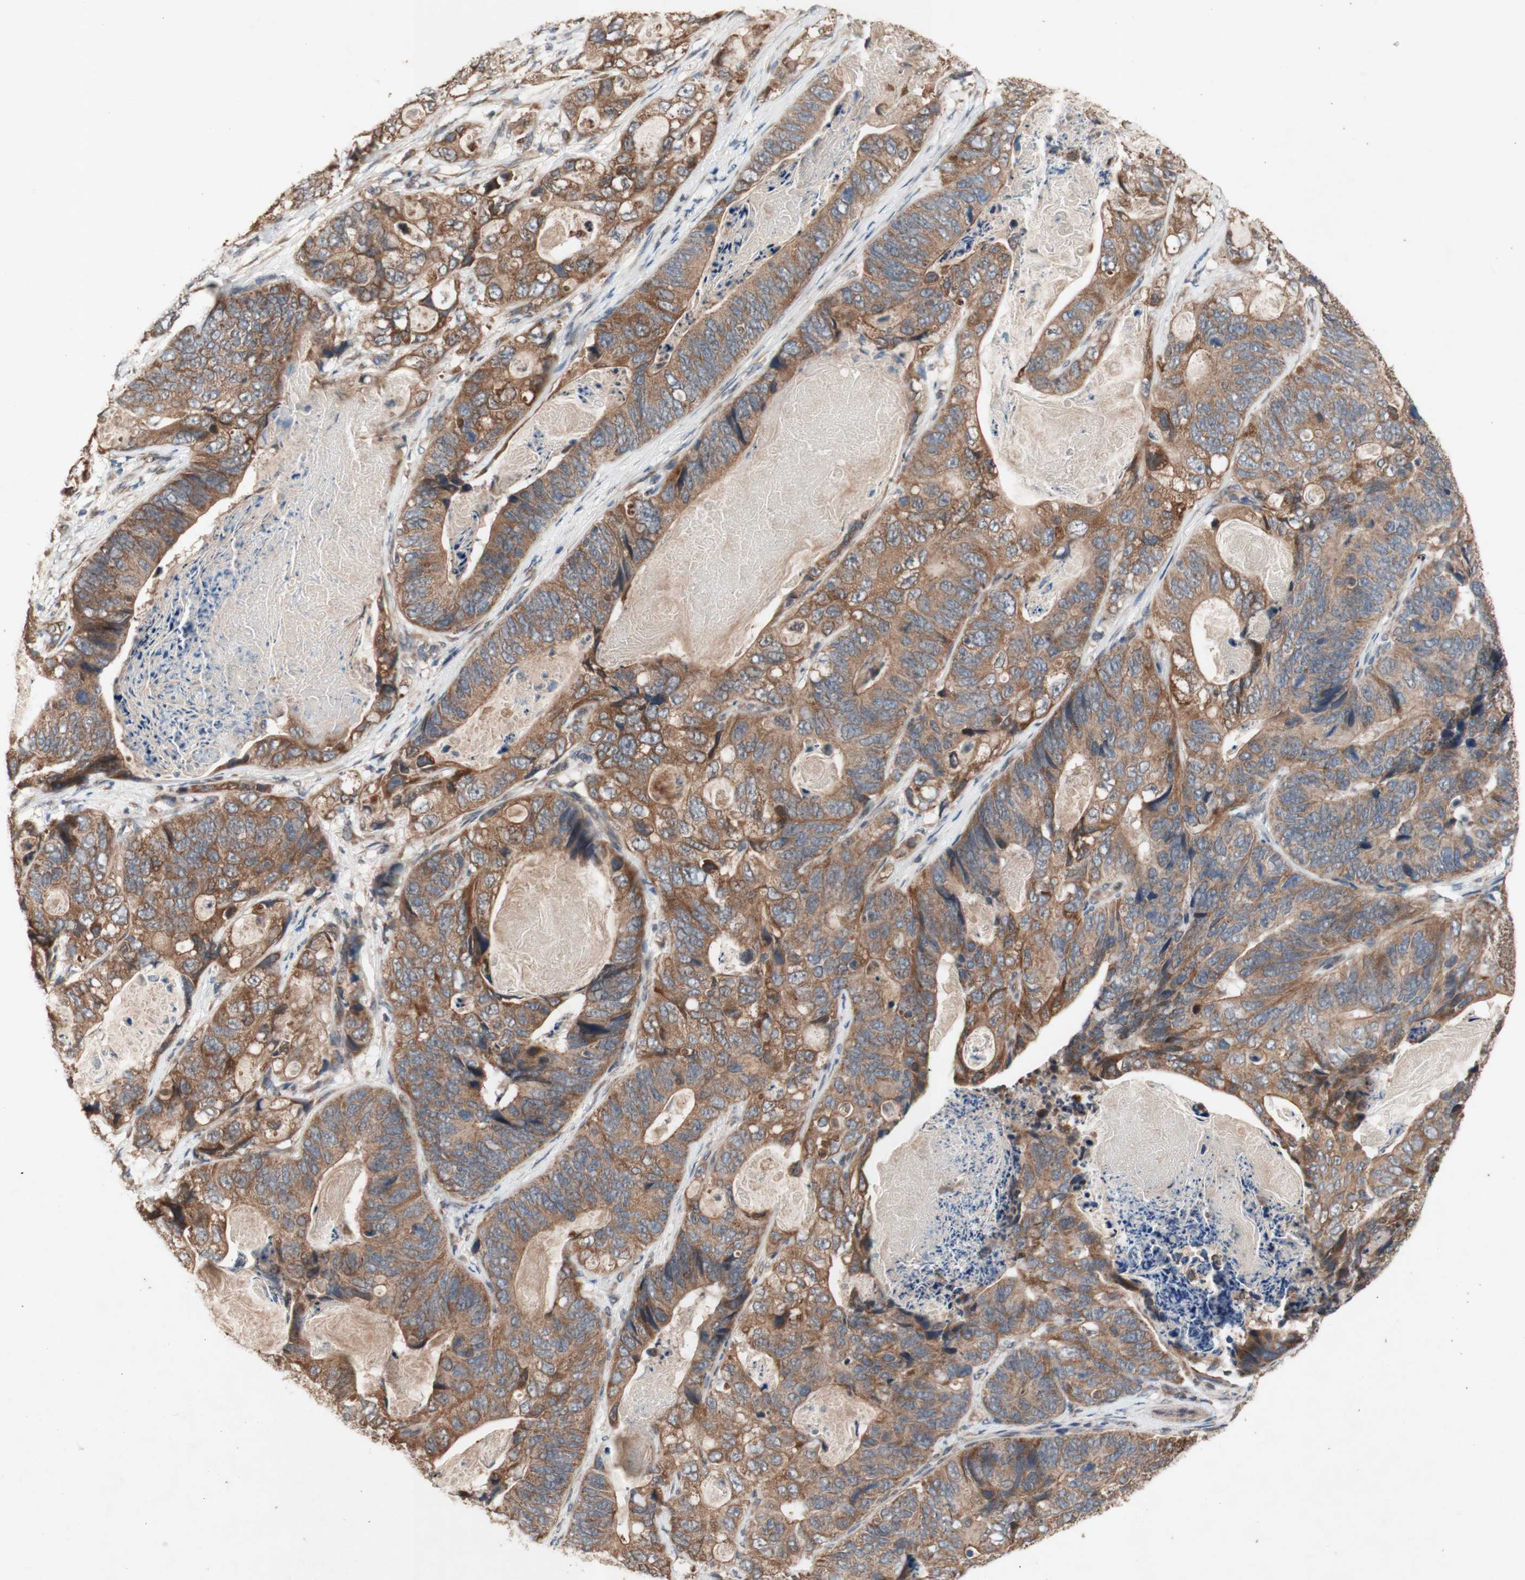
{"staining": {"intensity": "strong", "quantity": ">75%", "location": "cytoplasmic/membranous"}, "tissue": "stomach cancer", "cell_type": "Tumor cells", "image_type": "cancer", "snomed": [{"axis": "morphology", "description": "Adenocarcinoma, NOS"}, {"axis": "topography", "description": "Stomach"}], "caption": "DAB immunohistochemical staining of adenocarcinoma (stomach) reveals strong cytoplasmic/membranous protein staining in about >75% of tumor cells.", "gene": "DDOST", "patient": {"sex": "female", "age": 89}}